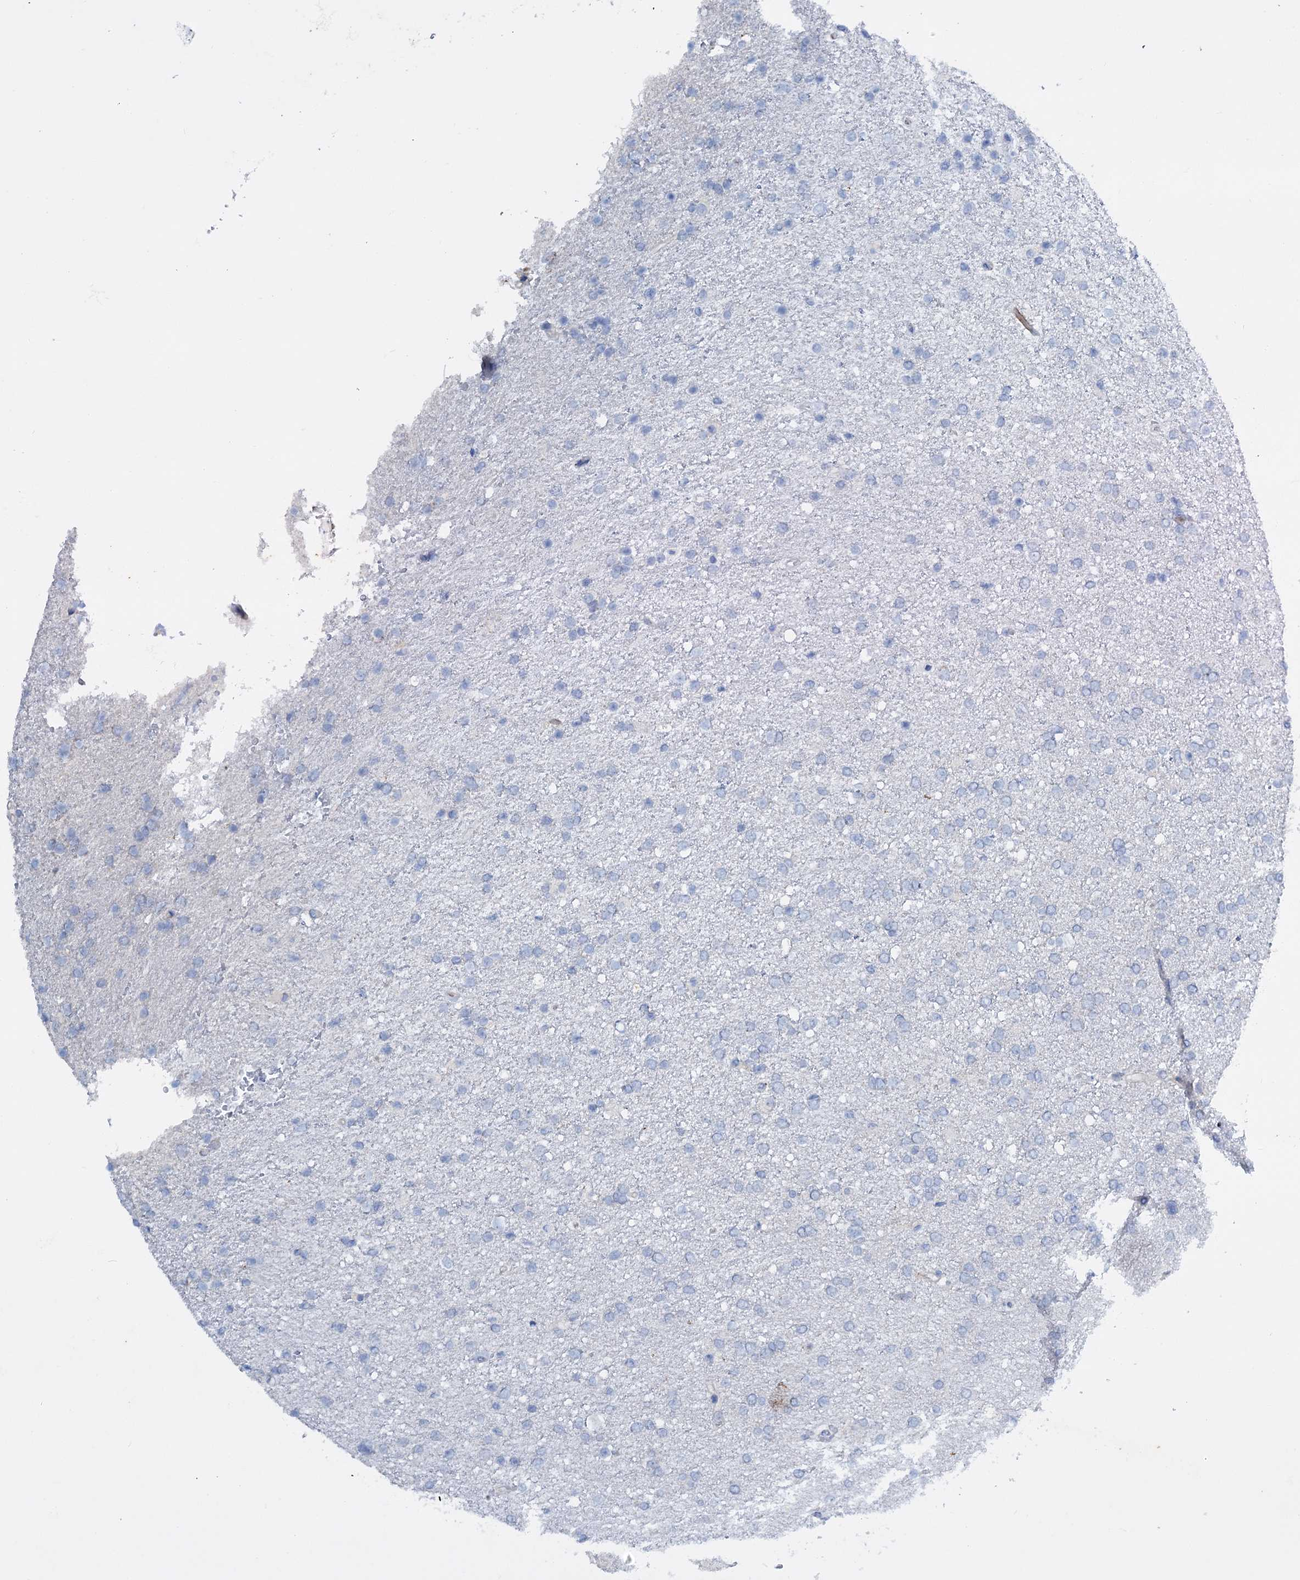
{"staining": {"intensity": "negative", "quantity": "none", "location": "none"}, "tissue": "glioma", "cell_type": "Tumor cells", "image_type": "cancer", "snomed": [{"axis": "morphology", "description": "Glioma, malignant, High grade"}, {"axis": "topography", "description": "Brain"}], "caption": "Immunohistochemistry of human glioma reveals no positivity in tumor cells. The staining is performed using DAB brown chromogen with nuclei counter-stained in using hematoxylin.", "gene": "FAAP20", "patient": {"sex": "male", "age": 72}}